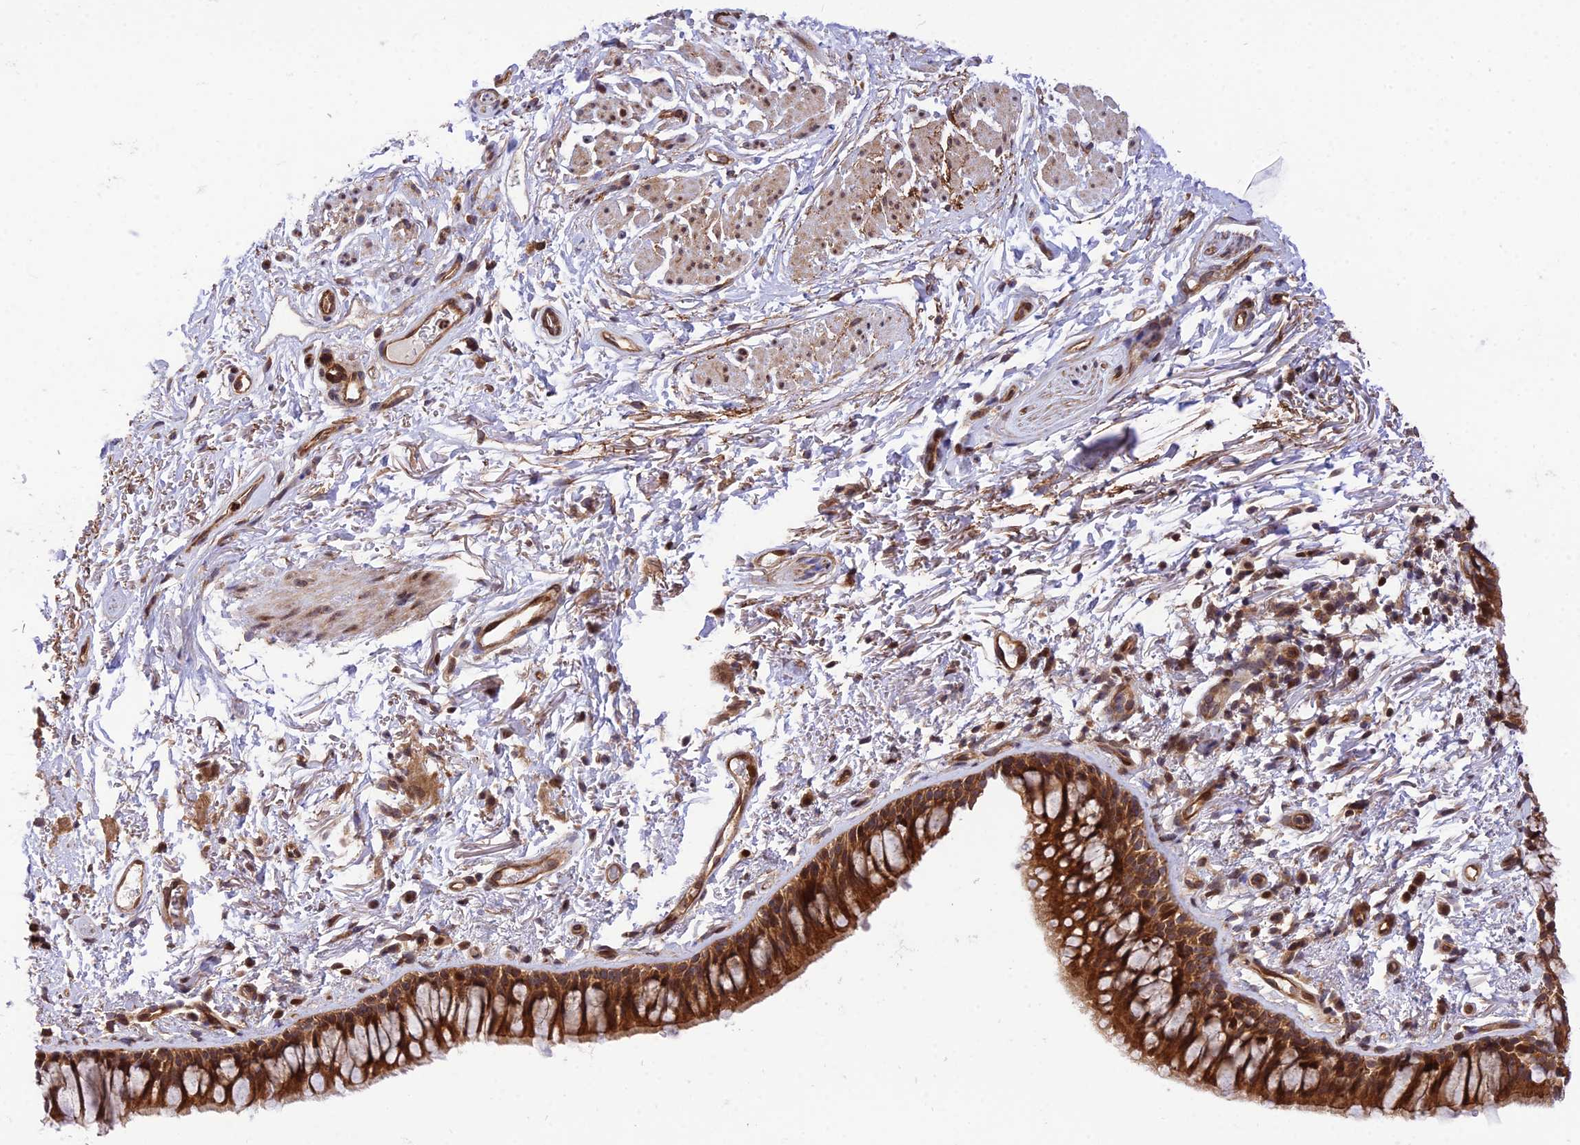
{"staining": {"intensity": "strong", "quantity": ">75%", "location": "cytoplasmic/membranous"}, "tissue": "bronchus", "cell_type": "Respiratory epithelial cells", "image_type": "normal", "snomed": [{"axis": "morphology", "description": "Normal tissue, NOS"}, {"axis": "topography", "description": "Cartilage tissue"}, {"axis": "topography", "description": "Bronchus"}], "caption": "The micrograph demonstrates immunohistochemical staining of normal bronchus. There is strong cytoplasmic/membranous staining is identified in about >75% of respiratory epithelial cells.", "gene": "SMG6", "patient": {"sex": "female", "age": 73}}